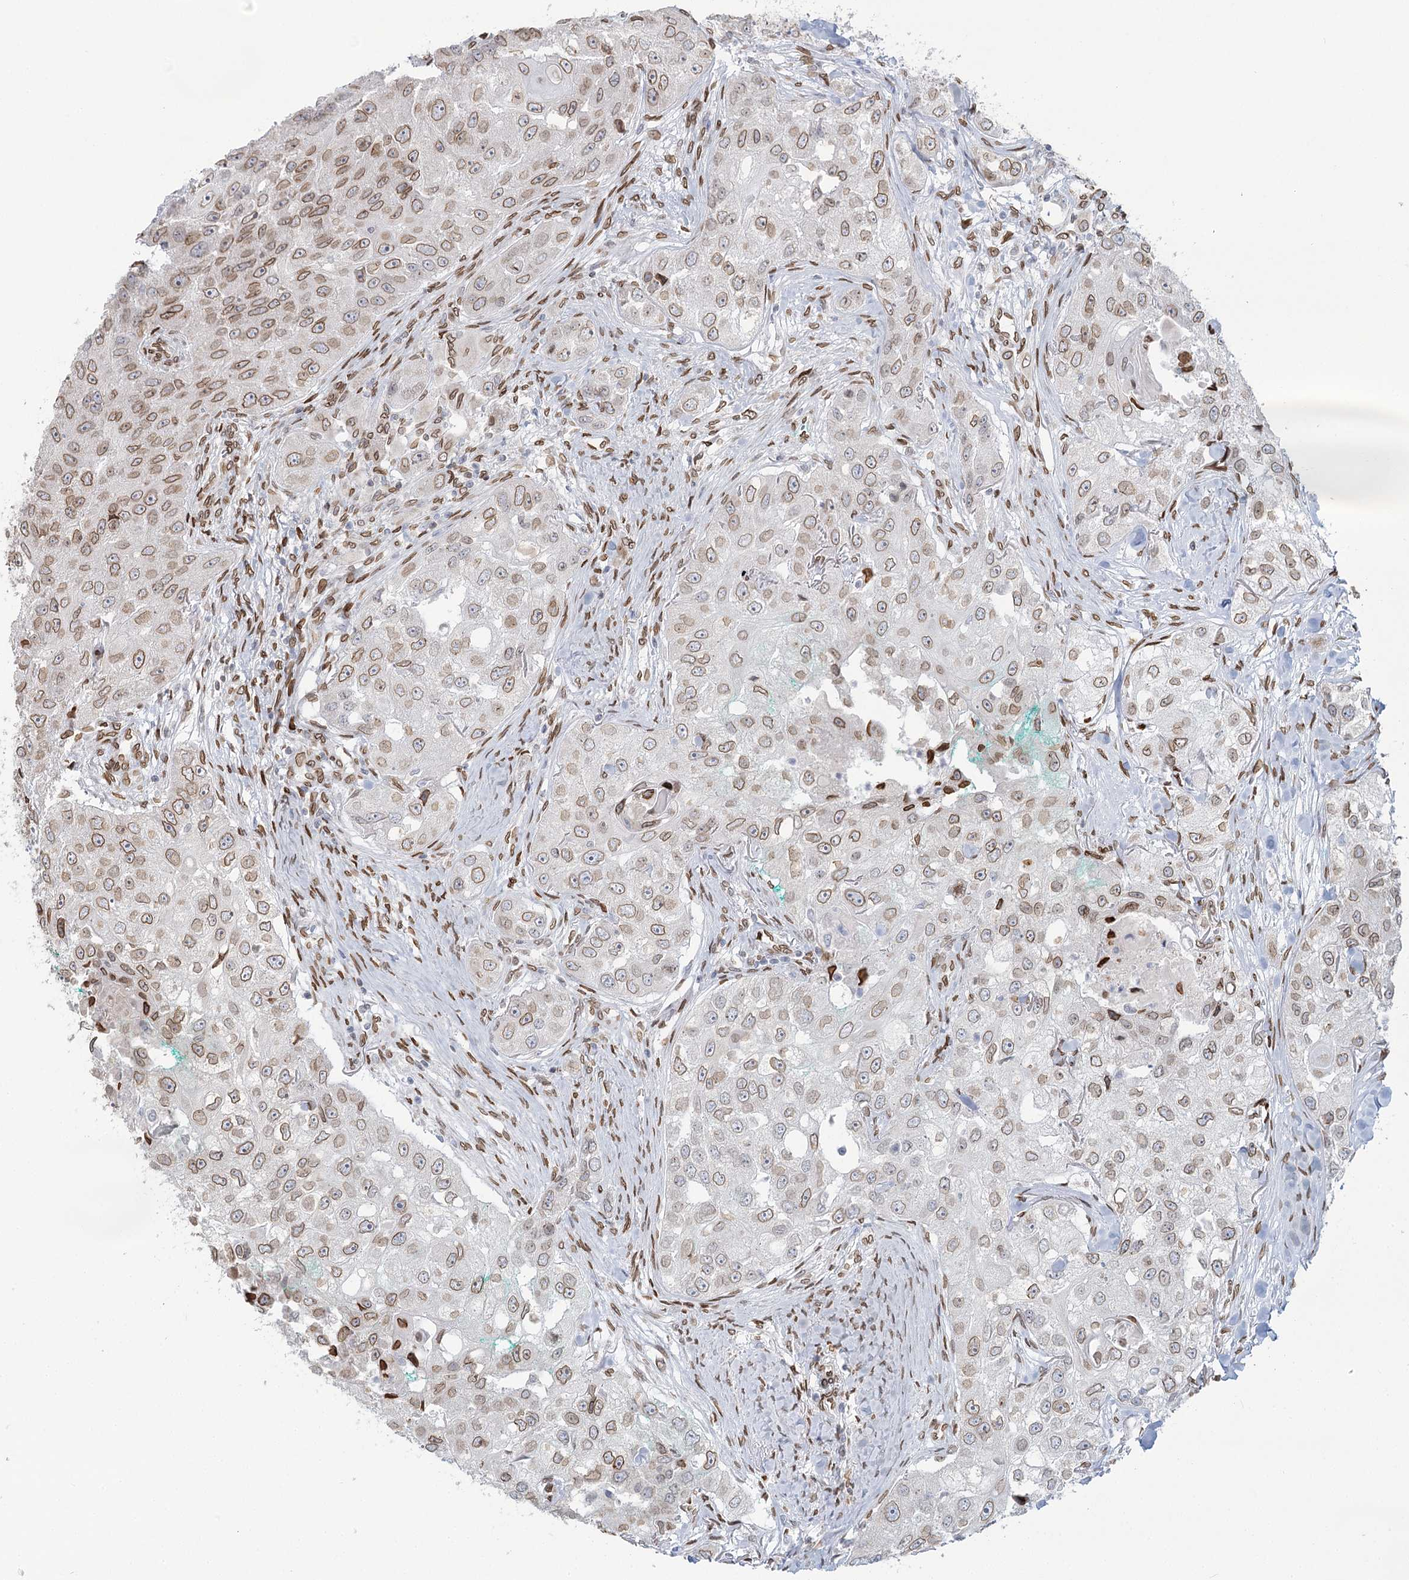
{"staining": {"intensity": "moderate", "quantity": "25%-75%", "location": "cytoplasmic/membranous,nuclear"}, "tissue": "head and neck cancer", "cell_type": "Tumor cells", "image_type": "cancer", "snomed": [{"axis": "morphology", "description": "Normal tissue, NOS"}, {"axis": "morphology", "description": "Squamous cell carcinoma, NOS"}, {"axis": "topography", "description": "Skeletal muscle"}, {"axis": "topography", "description": "Head-Neck"}], "caption": "Immunohistochemistry image of head and neck cancer stained for a protein (brown), which reveals medium levels of moderate cytoplasmic/membranous and nuclear expression in about 25%-75% of tumor cells.", "gene": "VWA5A", "patient": {"sex": "male", "age": 51}}